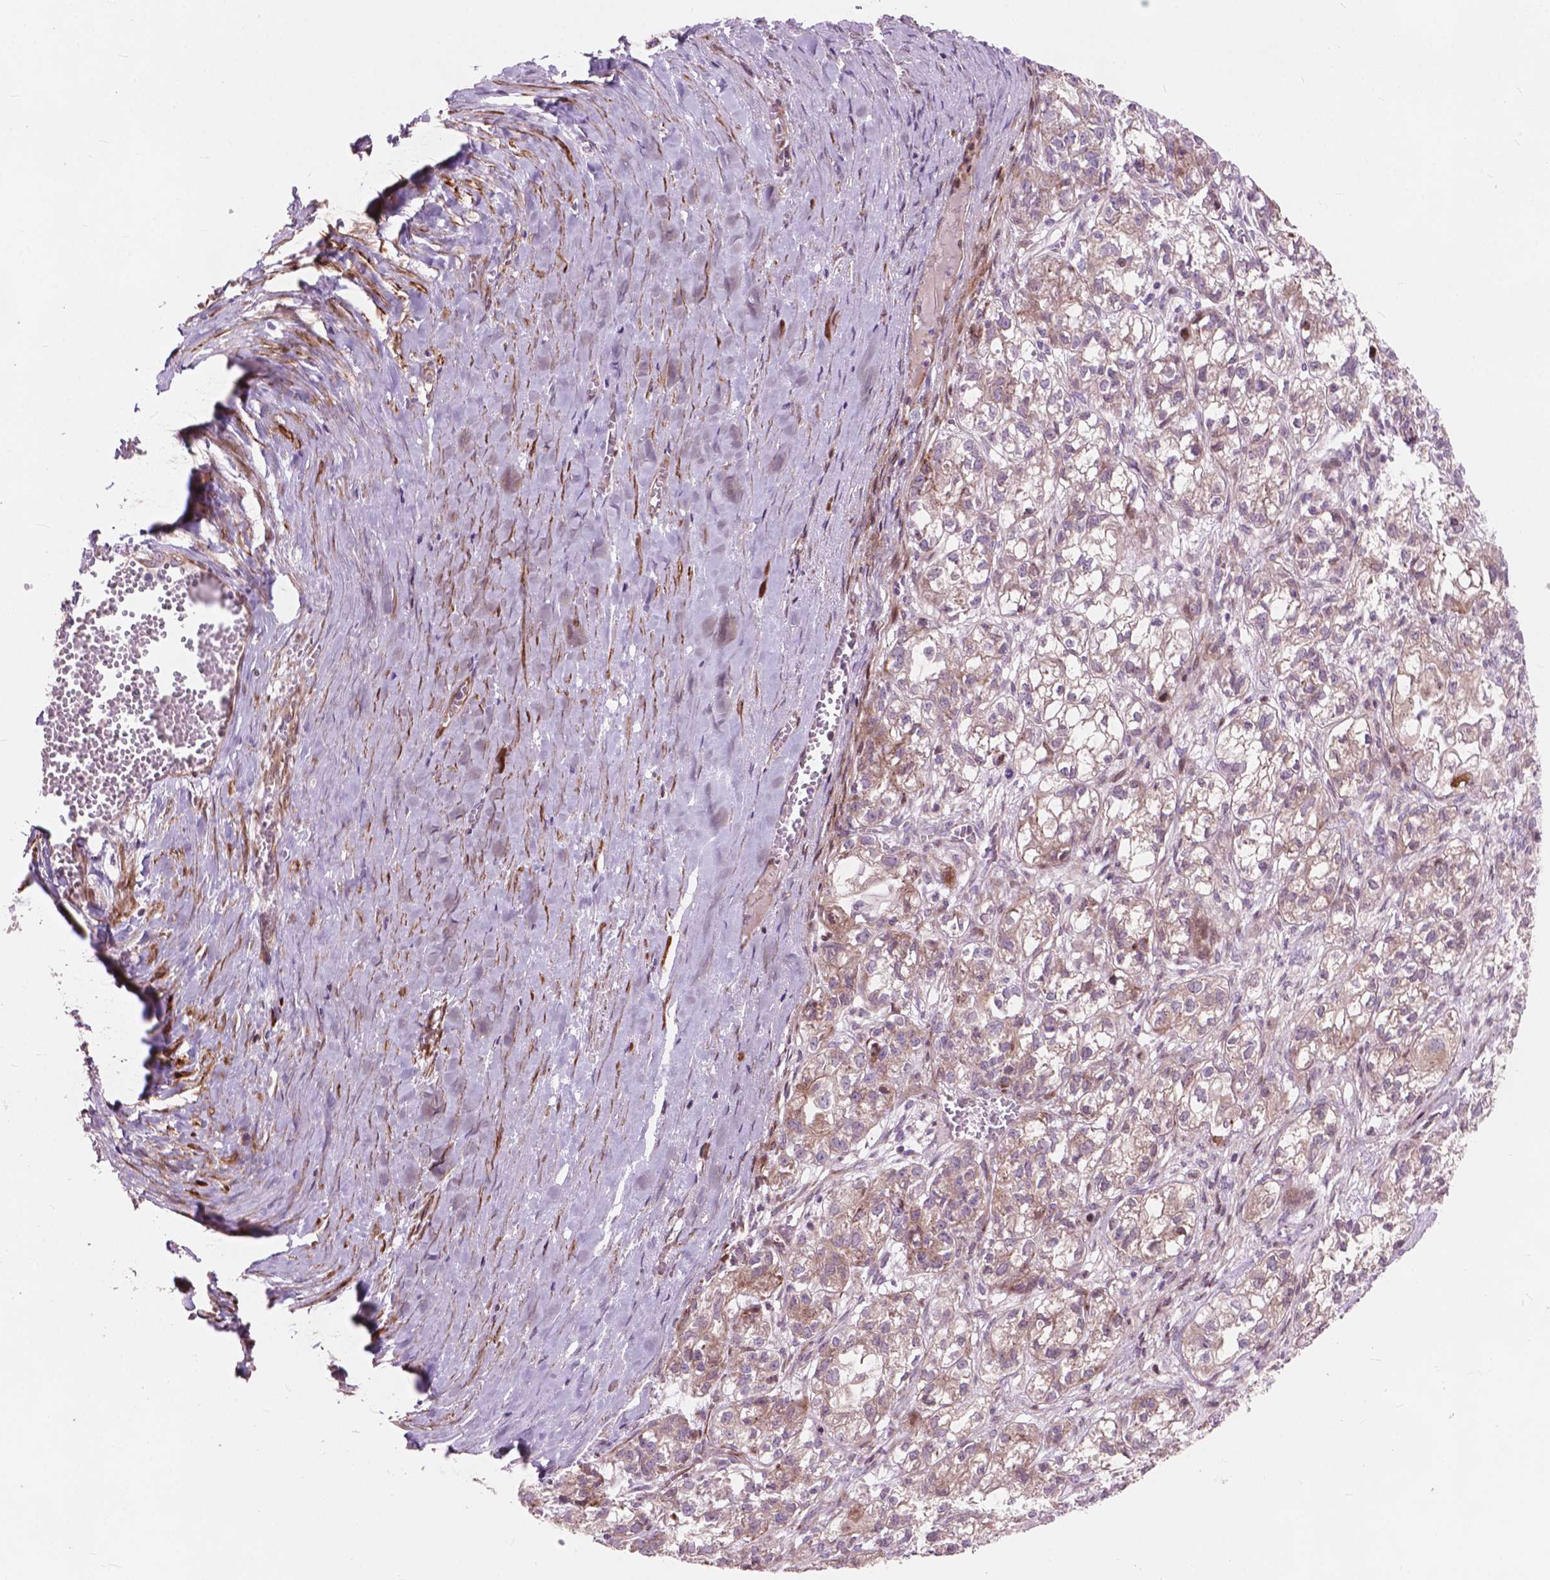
{"staining": {"intensity": "weak", "quantity": "<25%", "location": "cytoplasmic/membranous"}, "tissue": "ovarian cancer", "cell_type": "Tumor cells", "image_type": "cancer", "snomed": [{"axis": "morphology", "description": "Carcinoma, endometroid"}, {"axis": "topography", "description": "Ovary"}], "caption": "Ovarian endometroid carcinoma was stained to show a protein in brown. There is no significant expression in tumor cells.", "gene": "MORN1", "patient": {"sex": "female", "age": 64}}